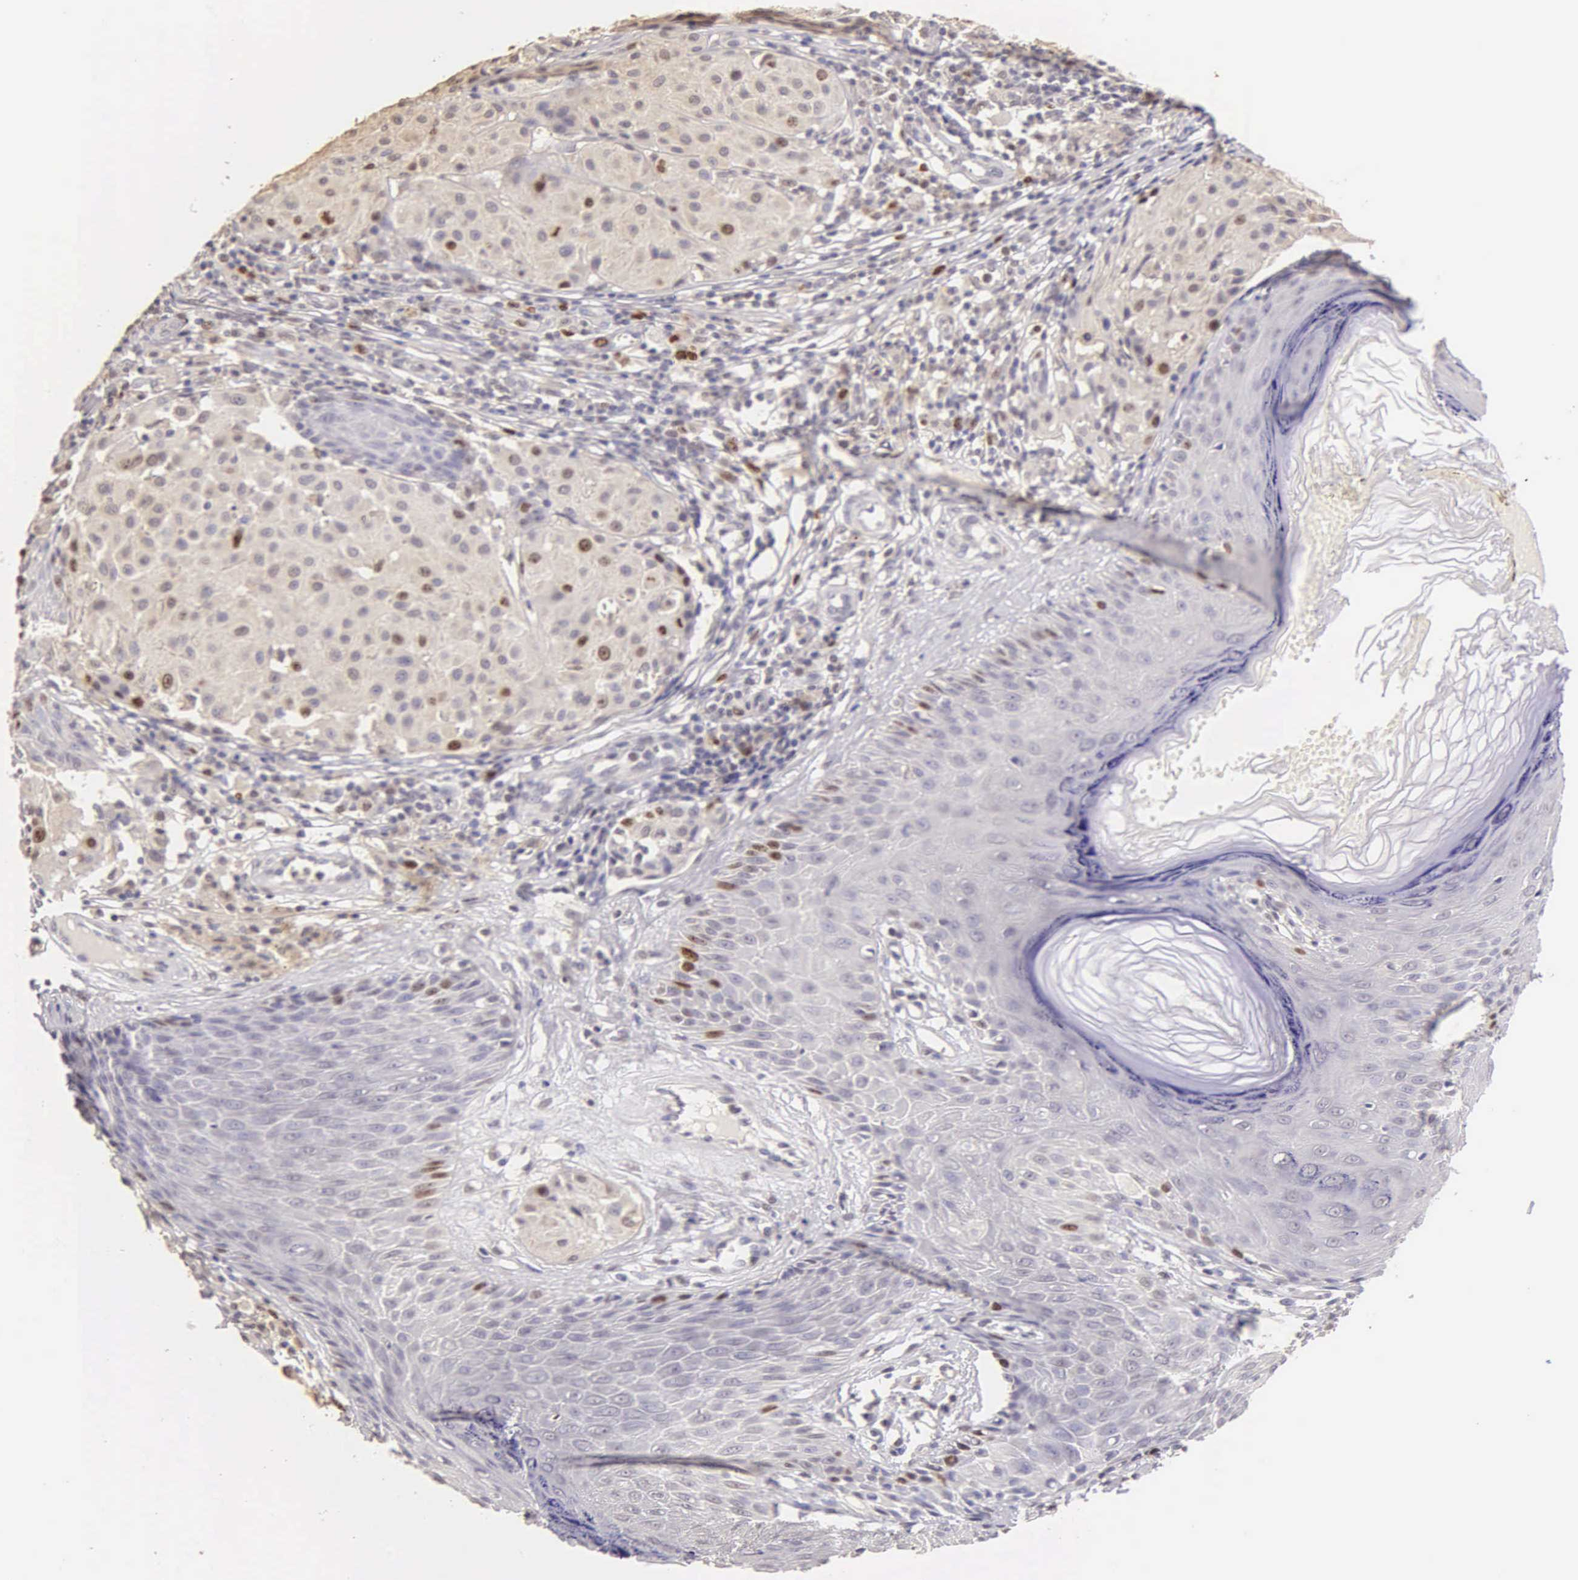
{"staining": {"intensity": "moderate", "quantity": "<25%", "location": "nuclear"}, "tissue": "melanoma", "cell_type": "Tumor cells", "image_type": "cancer", "snomed": [{"axis": "morphology", "description": "Malignant melanoma, NOS"}, {"axis": "topography", "description": "Skin"}], "caption": "Protein expression by immunohistochemistry demonstrates moderate nuclear staining in approximately <25% of tumor cells in malignant melanoma. The protein of interest is stained brown, and the nuclei are stained in blue (DAB IHC with brightfield microscopy, high magnification).", "gene": "MKI67", "patient": {"sex": "male", "age": 36}}